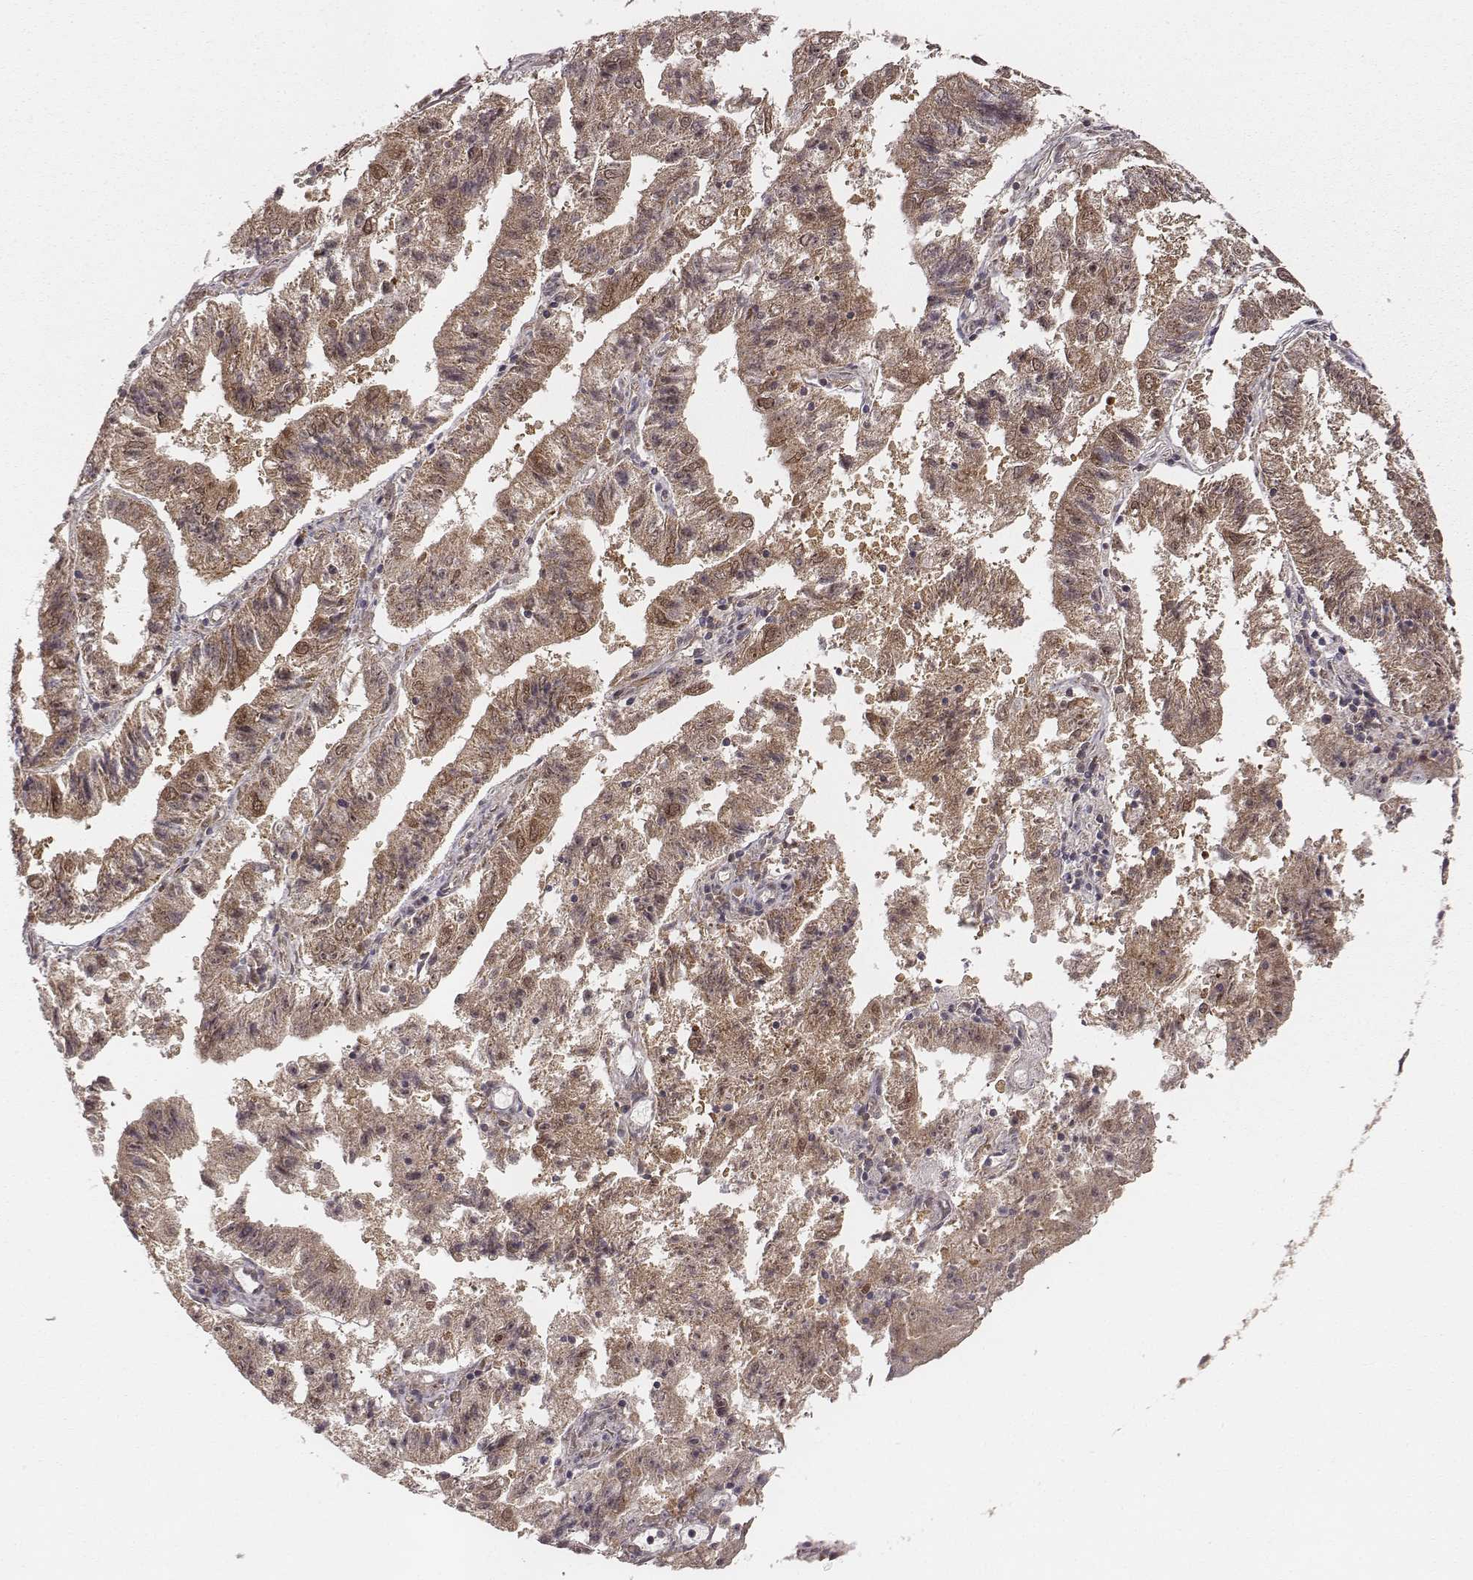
{"staining": {"intensity": "moderate", "quantity": ">75%", "location": "cytoplasmic/membranous"}, "tissue": "endometrial cancer", "cell_type": "Tumor cells", "image_type": "cancer", "snomed": [{"axis": "morphology", "description": "Adenocarcinoma, NOS"}, {"axis": "topography", "description": "Endometrium"}], "caption": "A photomicrograph showing moderate cytoplasmic/membranous staining in about >75% of tumor cells in adenocarcinoma (endometrial), as visualized by brown immunohistochemical staining.", "gene": "VPS26A", "patient": {"sex": "female", "age": 82}}